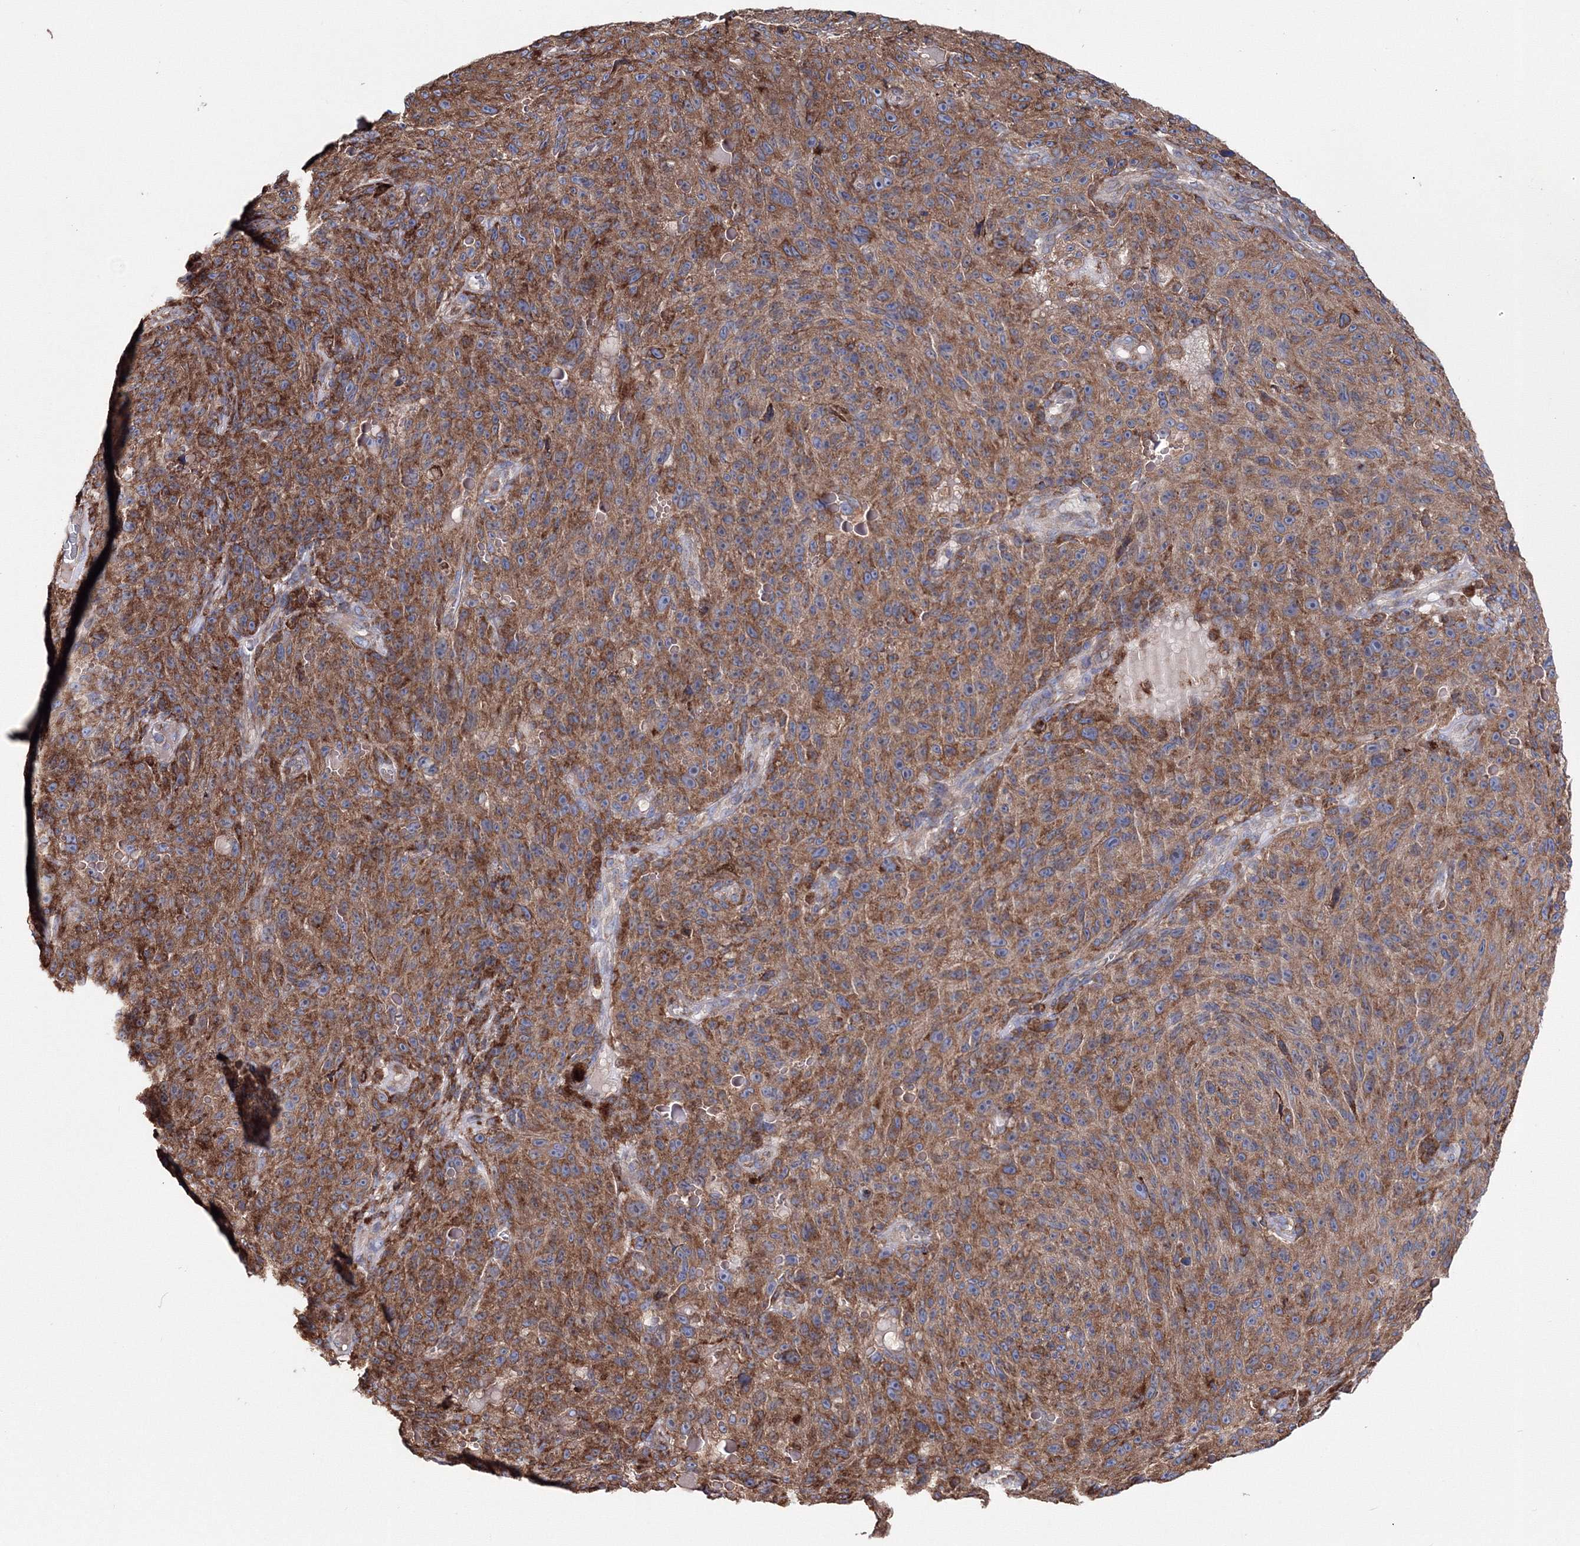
{"staining": {"intensity": "moderate", "quantity": ">75%", "location": "cytoplasmic/membranous"}, "tissue": "melanoma", "cell_type": "Tumor cells", "image_type": "cancer", "snomed": [{"axis": "morphology", "description": "Malignant melanoma, NOS"}, {"axis": "topography", "description": "Skin"}], "caption": "Immunohistochemistry (IHC) photomicrograph of melanoma stained for a protein (brown), which reveals medium levels of moderate cytoplasmic/membranous expression in about >75% of tumor cells.", "gene": "VPS8", "patient": {"sex": "female", "age": 82}}